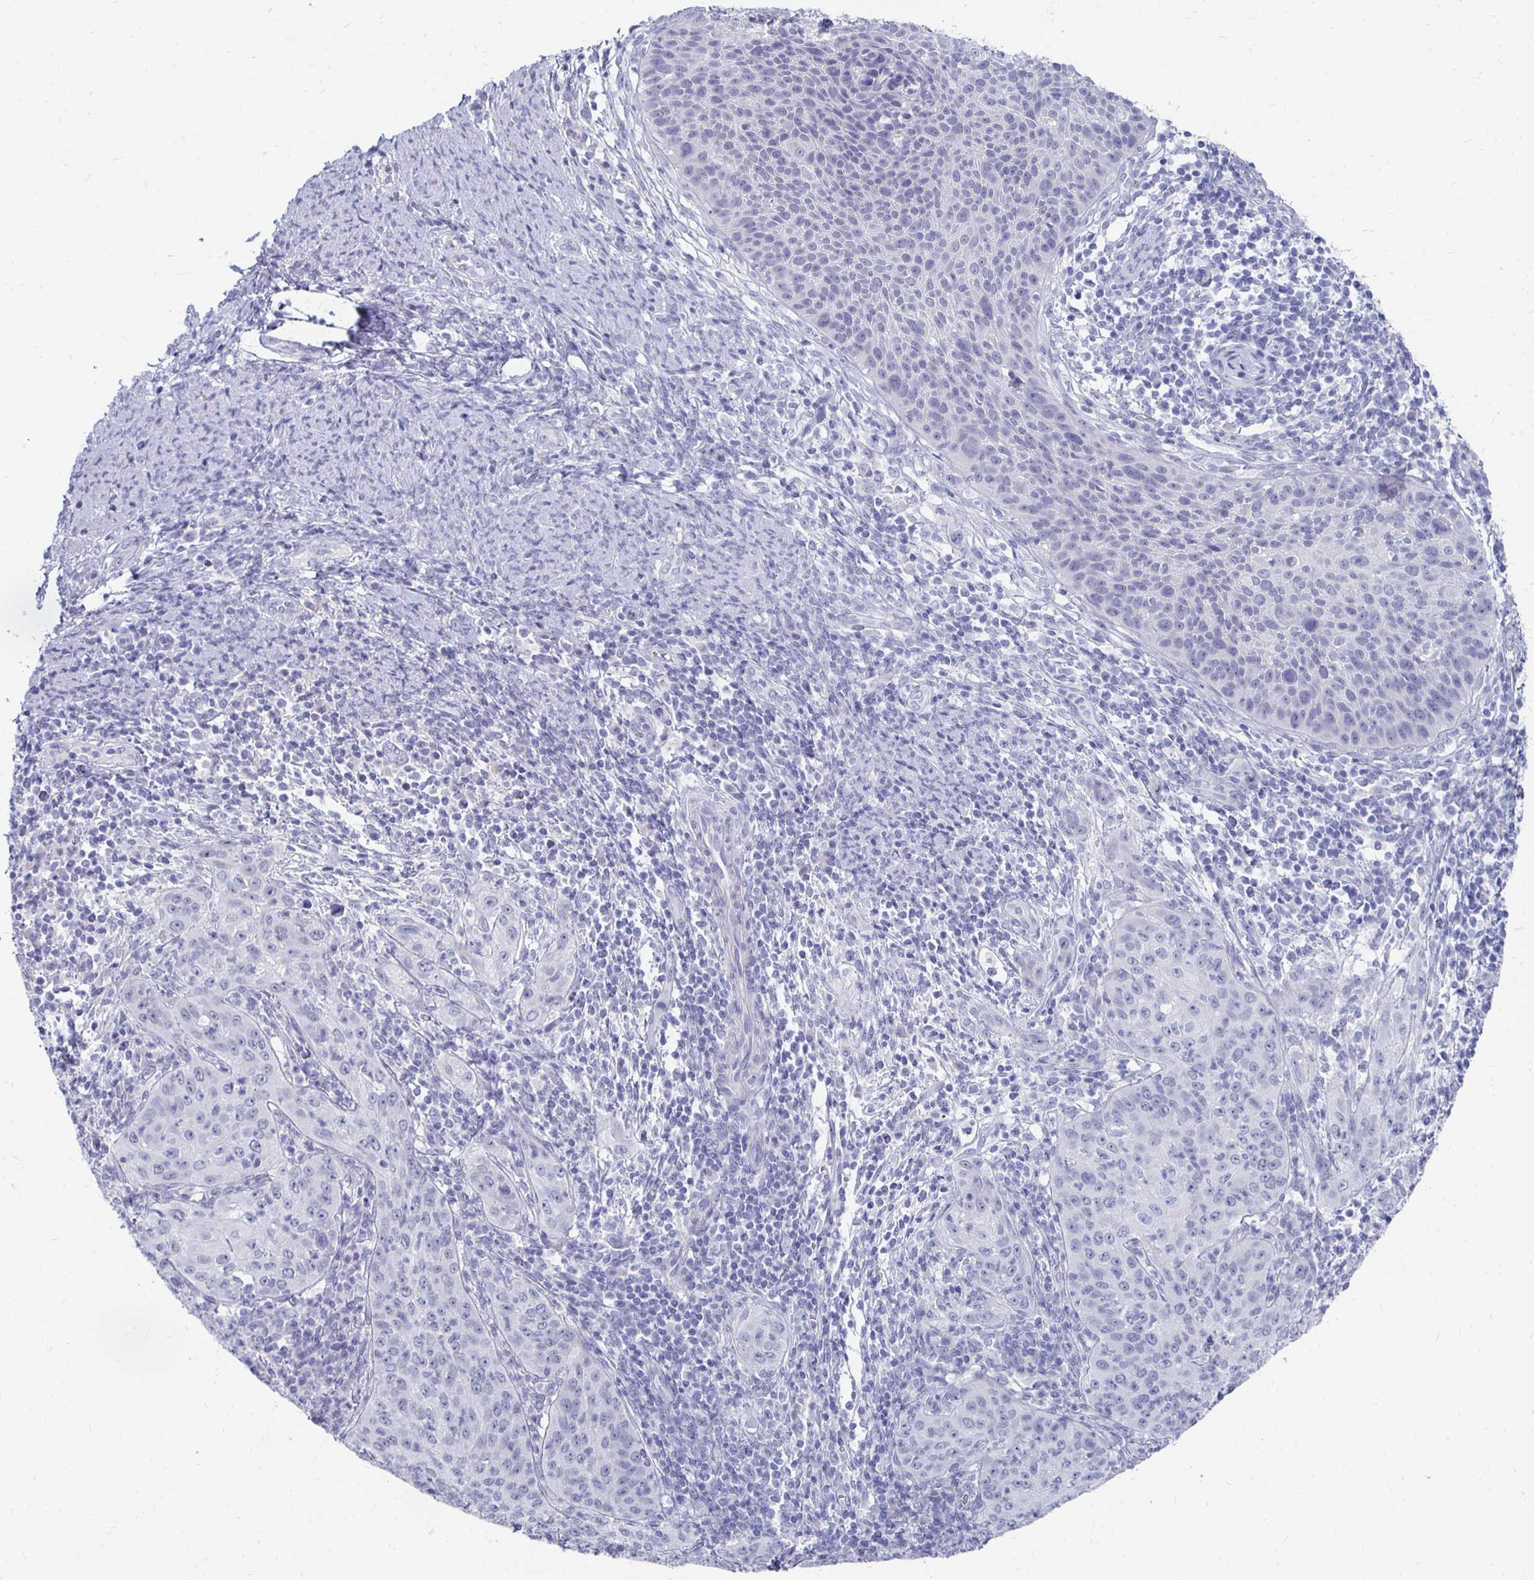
{"staining": {"intensity": "negative", "quantity": "none", "location": "none"}, "tissue": "cervical cancer", "cell_type": "Tumor cells", "image_type": "cancer", "snomed": [{"axis": "morphology", "description": "Squamous cell carcinoma, NOS"}, {"axis": "topography", "description": "Cervix"}], "caption": "A histopathology image of human squamous cell carcinoma (cervical) is negative for staining in tumor cells.", "gene": "SYCP3", "patient": {"sex": "female", "age": 30}}